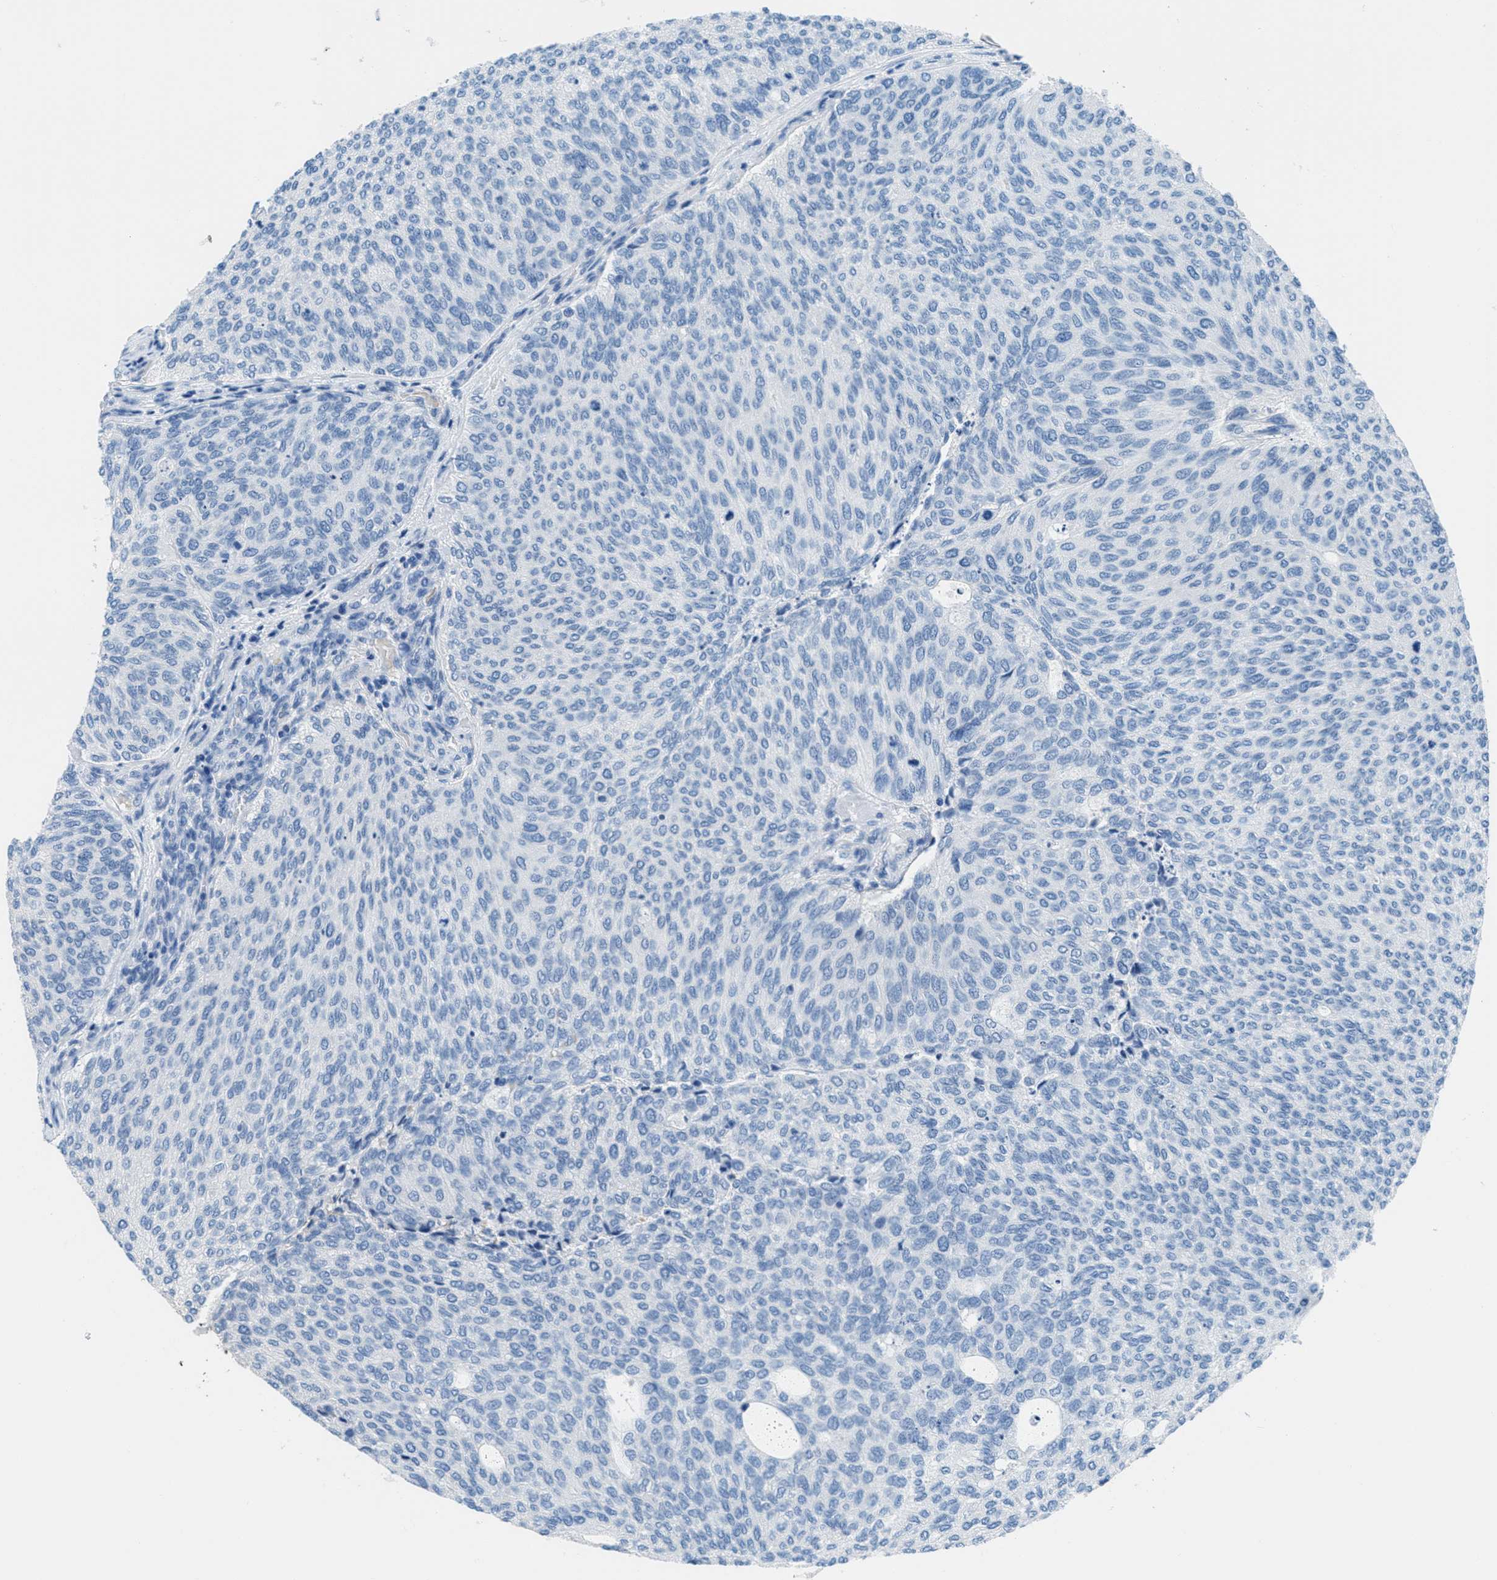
{"staining": {"intensity": "negative", "quantity": "none", "location": "none"}, "tissue": "urothelial cancer", "cell_type": "Tumor cells", "image_type": "cancer", "snomed": [{"axis": "morphology", "description": "Urothelial carcinoma, Low grade"}, {"axis": "topography", "description": "Urinary bladder"}], "caption": "Low-grade urothelial carcinoma was stained to show a protein in brown. There is no significant expression in tumor cells. Nuclei are stained in blue.", "gene": "MGARP", "patient": {"sex": "female", "age": 79}}